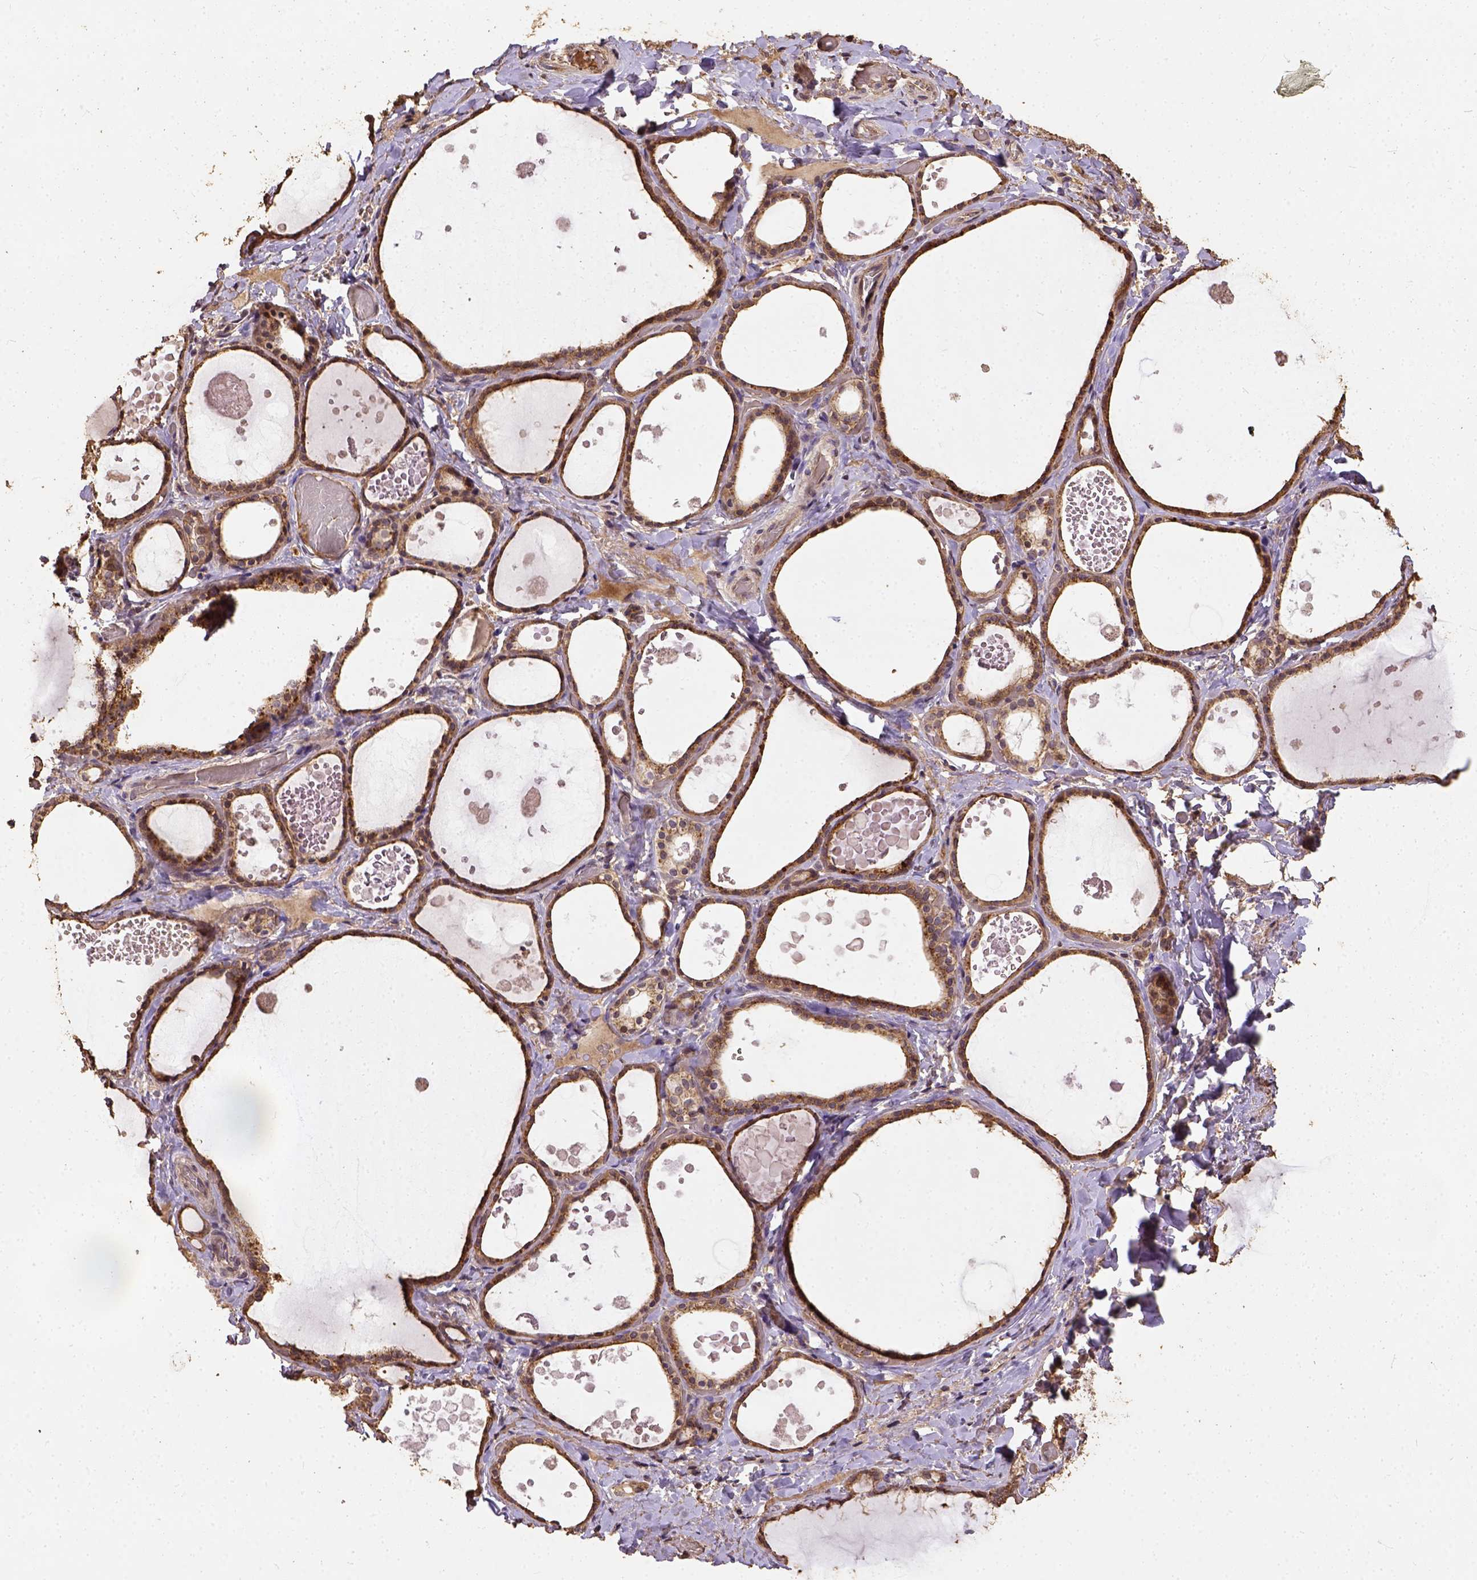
{"staining": {"intensity": "moderate", "quantity": "25%-75%", "location": "cytoplasmic/membranous"}, "tissue": "thyroid gland", "cell_type": "Glandular cells", "image_type": "normal", "snomed": [{"axis": "morphology", "description": "Normal tissue, NOS"}, {"axis": "topography", "description": "Thyroid gland"}], "caption": "Immunohistochemistry (IHC) histopathology image of normal human thyroid gland stained for a protein (brown), which exhibits medium levels of moderate cytoplasmic/membranous staining in about 25%-75% of glandular cells.", "gene": "ATP1B3", "patient": {"sex": "female", "age": 56}}